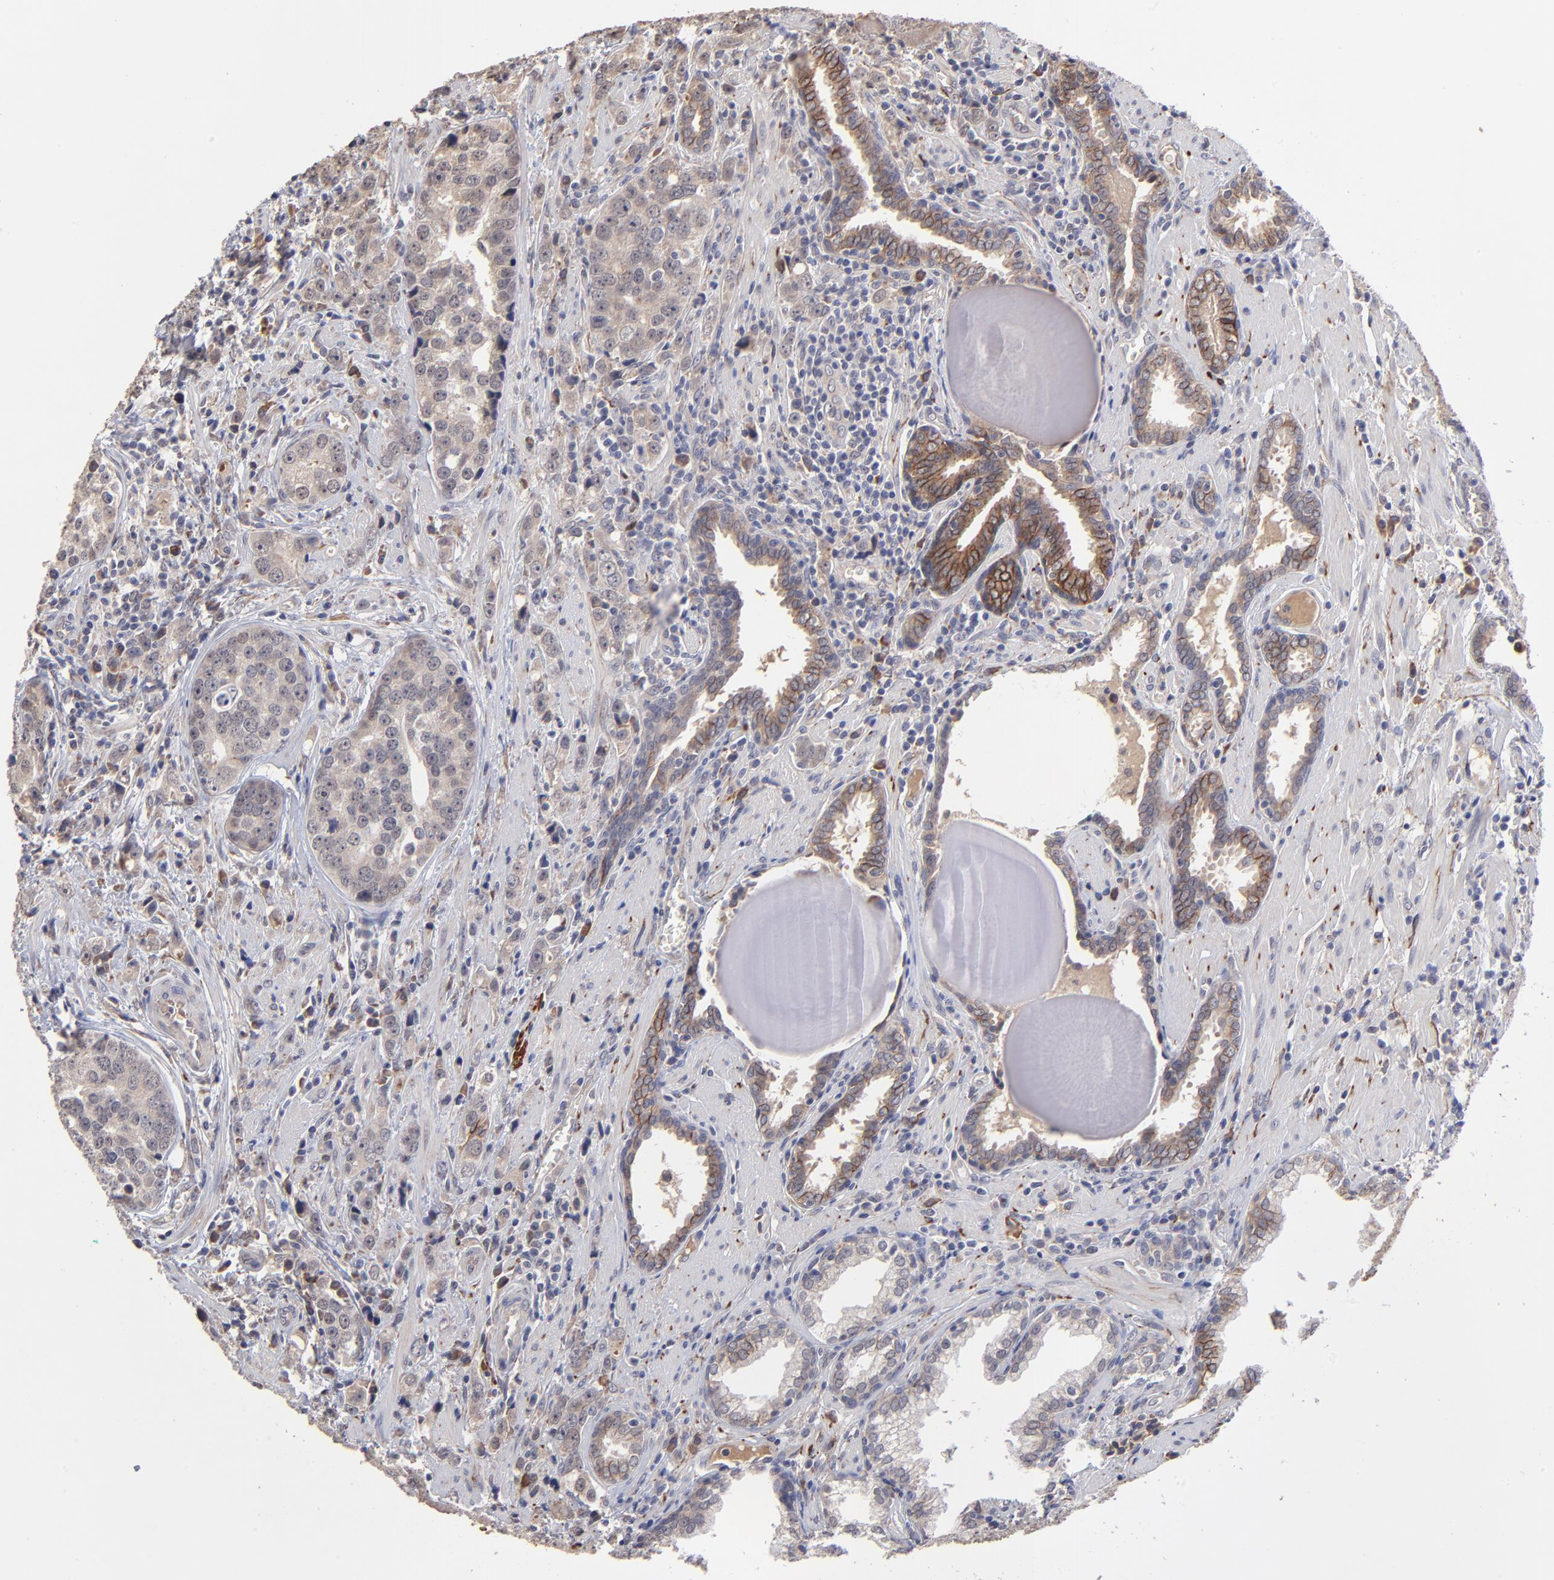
{"staining": {"intensity": "weak", "quantity": ">75%", "location": "cytoplasmic/membranous"}, "tissue": "prostate cancer", "cell_type": "Tumor cells", "image_type": "cancer", "snomed": [{"axis": "morphology", "description": "Adenocarcinoma, High grade"}, {"axis": "topography", "description": "Prostate"}], "caption": "High-power microscopy captured an immunohistochemistry micrograph of adenocarcinoma (high-grade) (prostate), revealing weak cytoplasmic/membranous expression in about >75% of tumor cells.", "gene": "CHL1", "patient": {"sex": "male", "age": 71}}